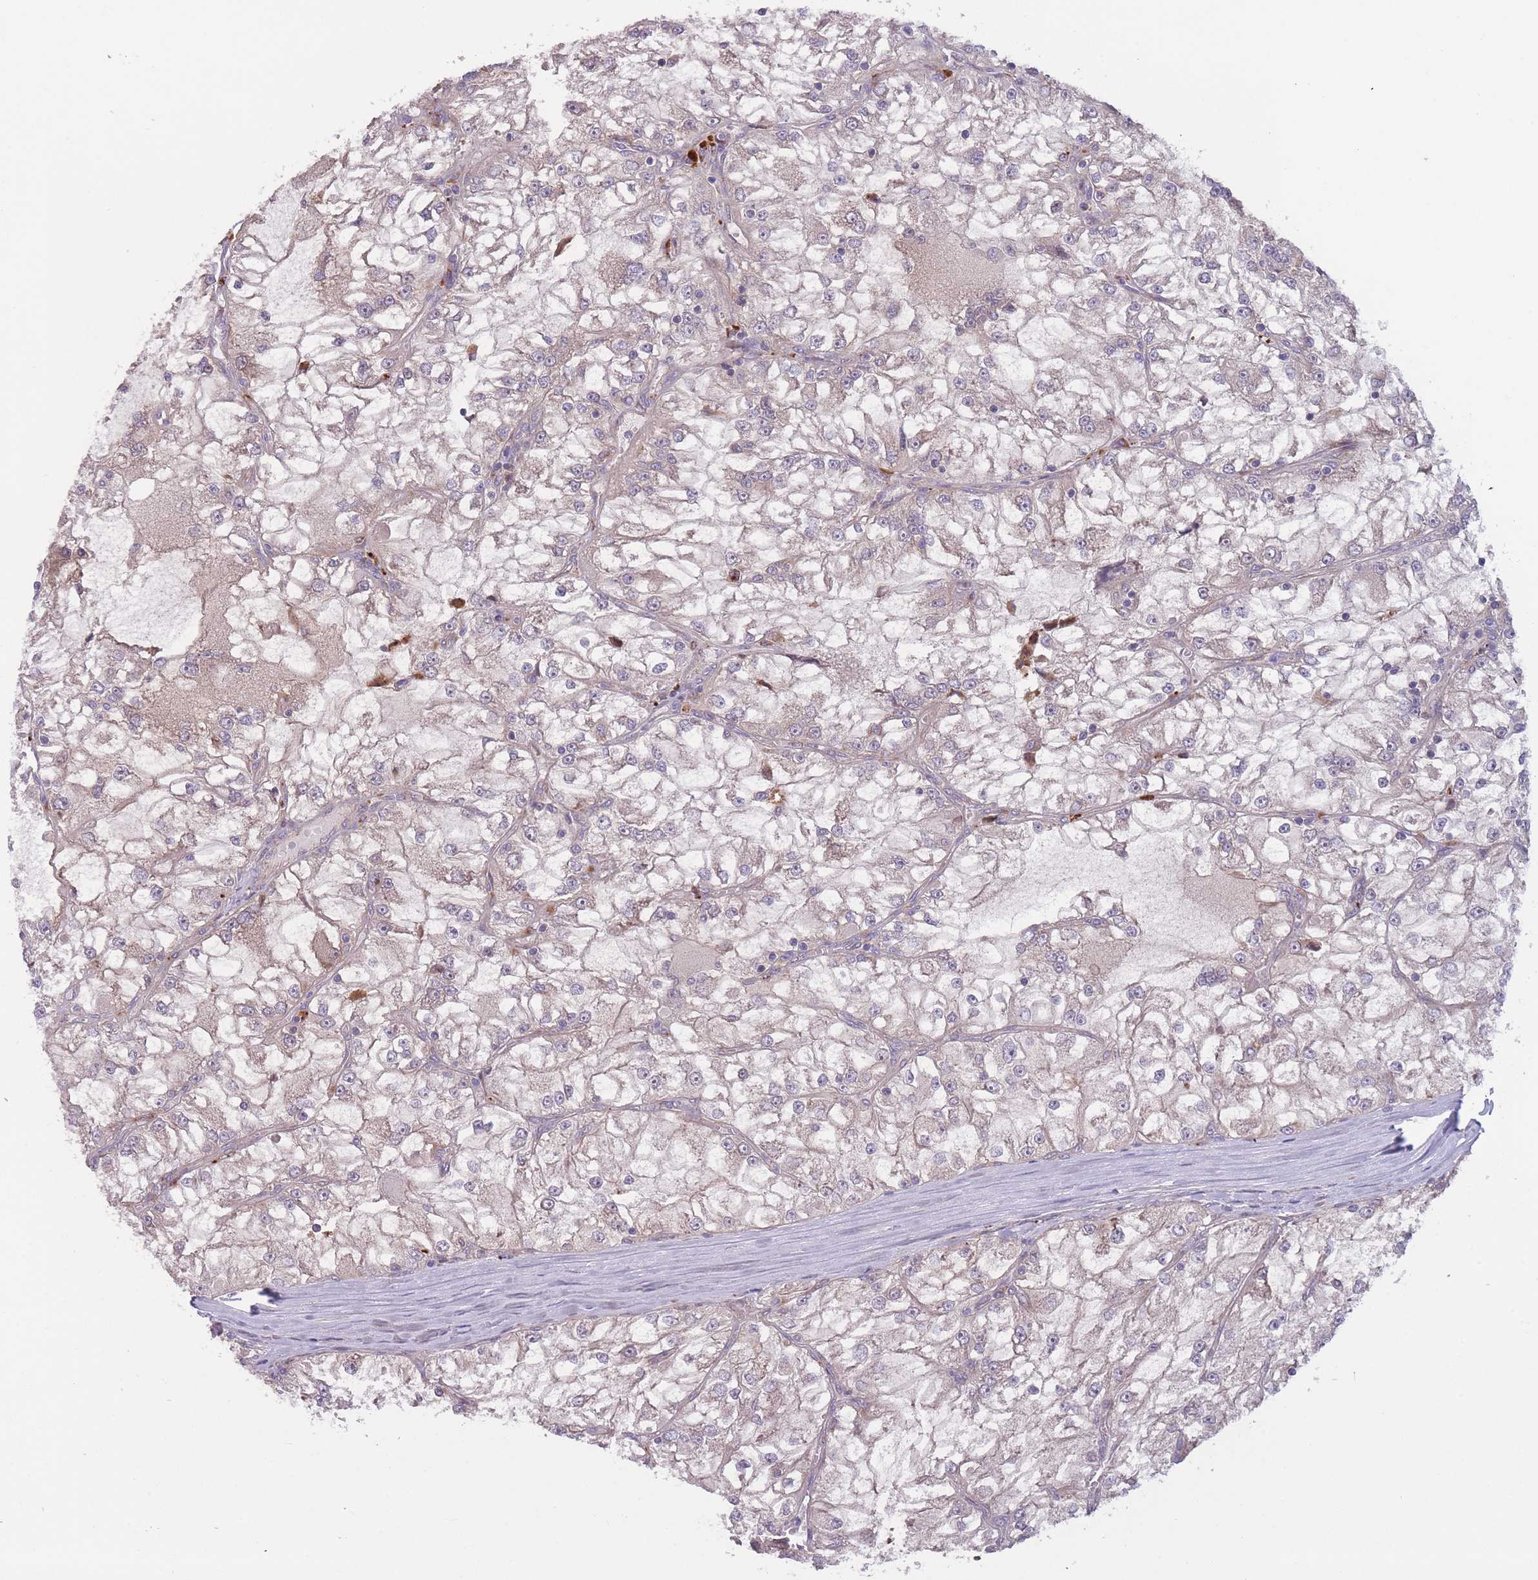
{"staining": {"intensity": "weak", "quantity": "<25%", "location": "cytoplasmic/membranous"}, "tissue": "renal cancer", "cell_type": "Tumor cells", "image_type": "cancer", "snomed": [{"axis": "morphology", "description": "Adenocarcinoma, NOS"}, {"axis": "topography", "description": "Kidney"}], "caption": "An image of renal cancer (adenocarcinoma) stained for a protein demonstrates no brown staining in tumor cells.", "gene": "ITPKC", "patient": {"sex": "female", "age": 72}}